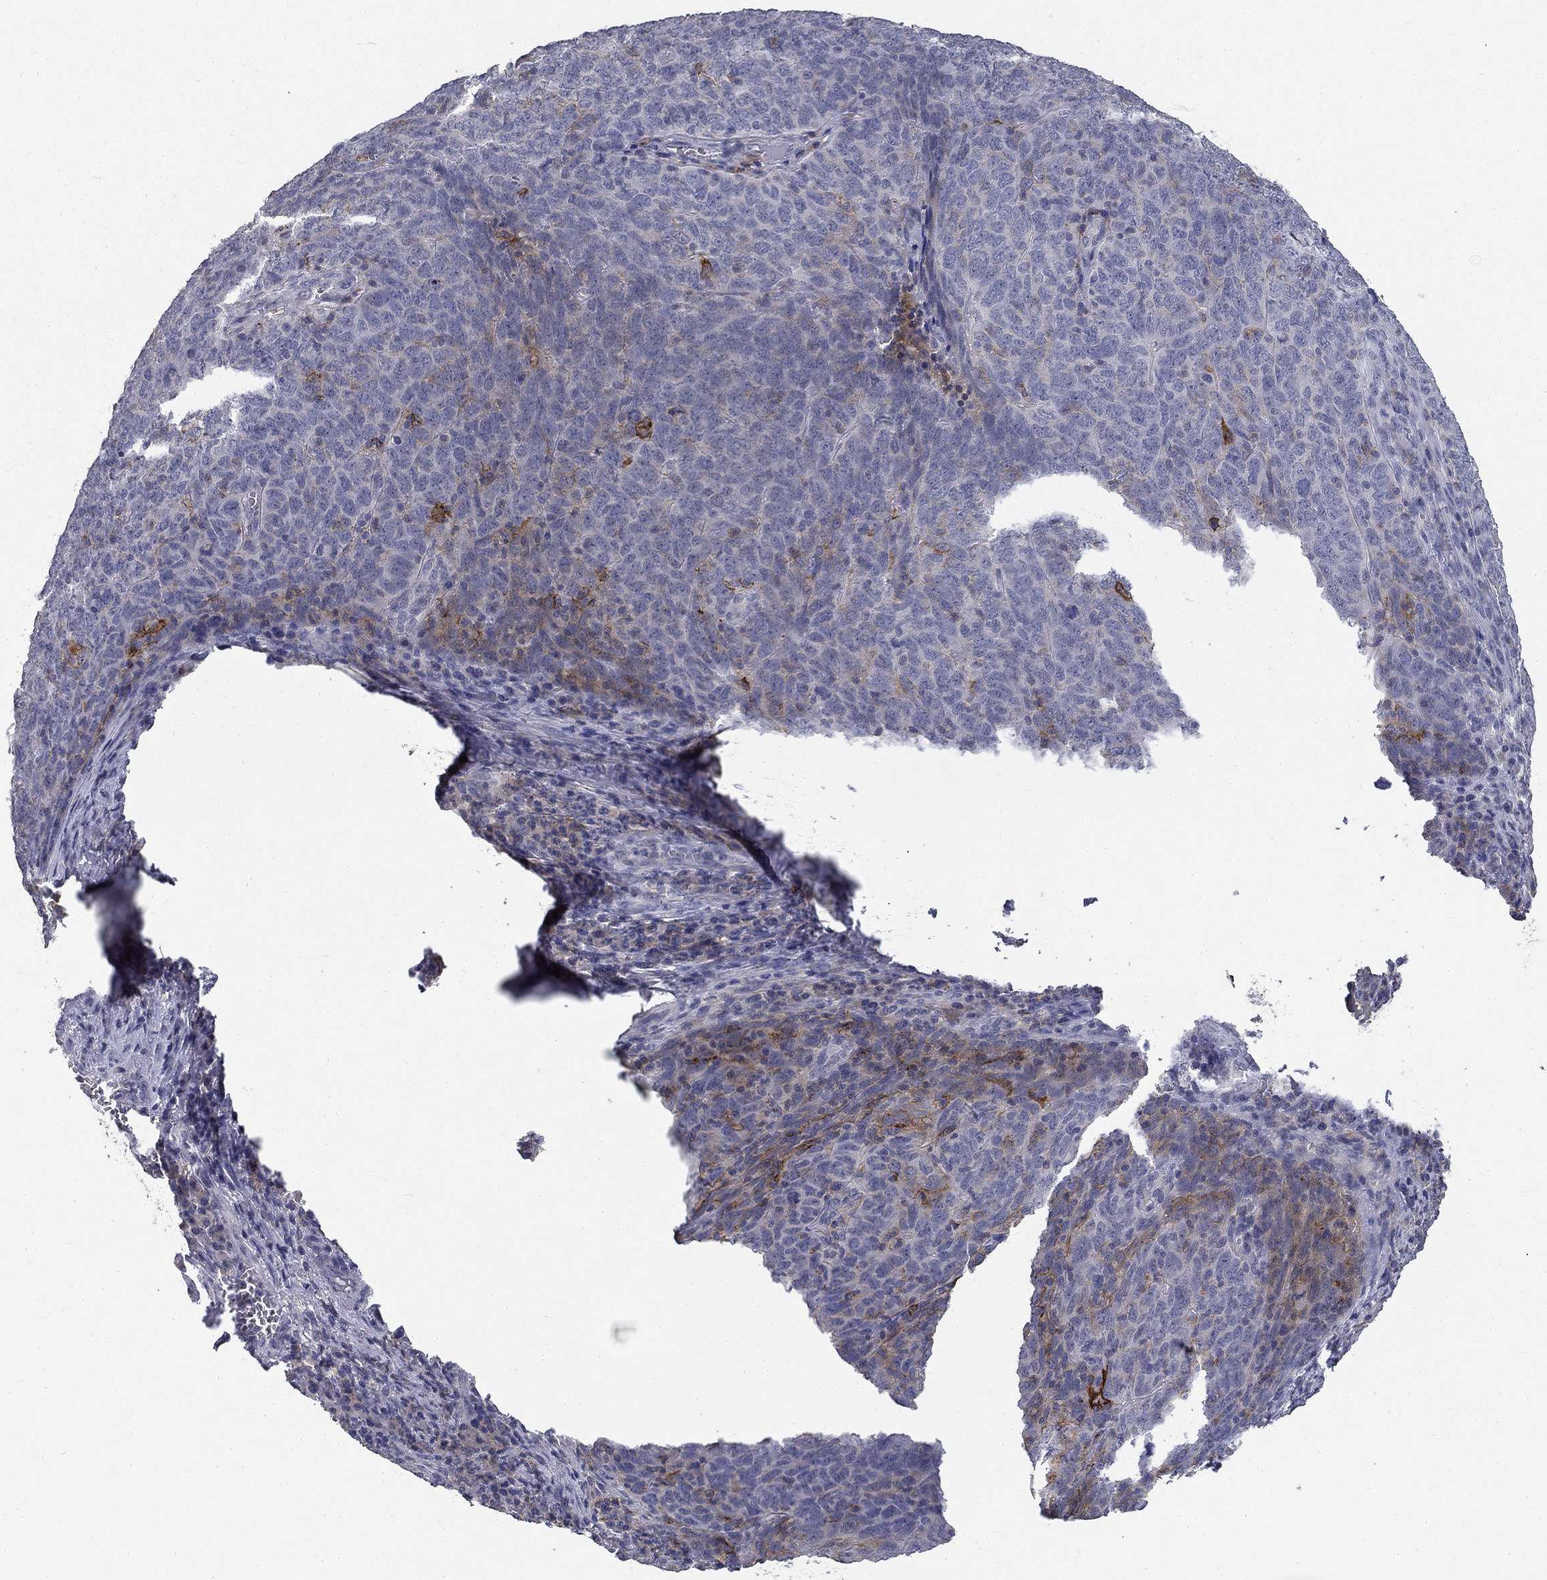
{"staining": {"intensity": "negative", "quantity": "none", "location": "none"}, "tissue": "skin cancer", "cell_type": "Tumor cells", "image_type": "cancer", "snomed": [{"axis": "morphology", "description": "Squamous cell carcinoma, NOS"}, {"axis": "topography", "description": "Skin"}, {"axis": "topography", "description": "Anal"}], "caption": "The immunohistochemistry micrograph has no significant expression in tumor cells of skin cancer tissue. Brightfield microscopy of immunohistochemistry (IHC) stained with DAB (brown) and hematoxylin (blue), captured at high magnification.", "gene": "CD274", "patient": {"sex": "female", "age": 51}}